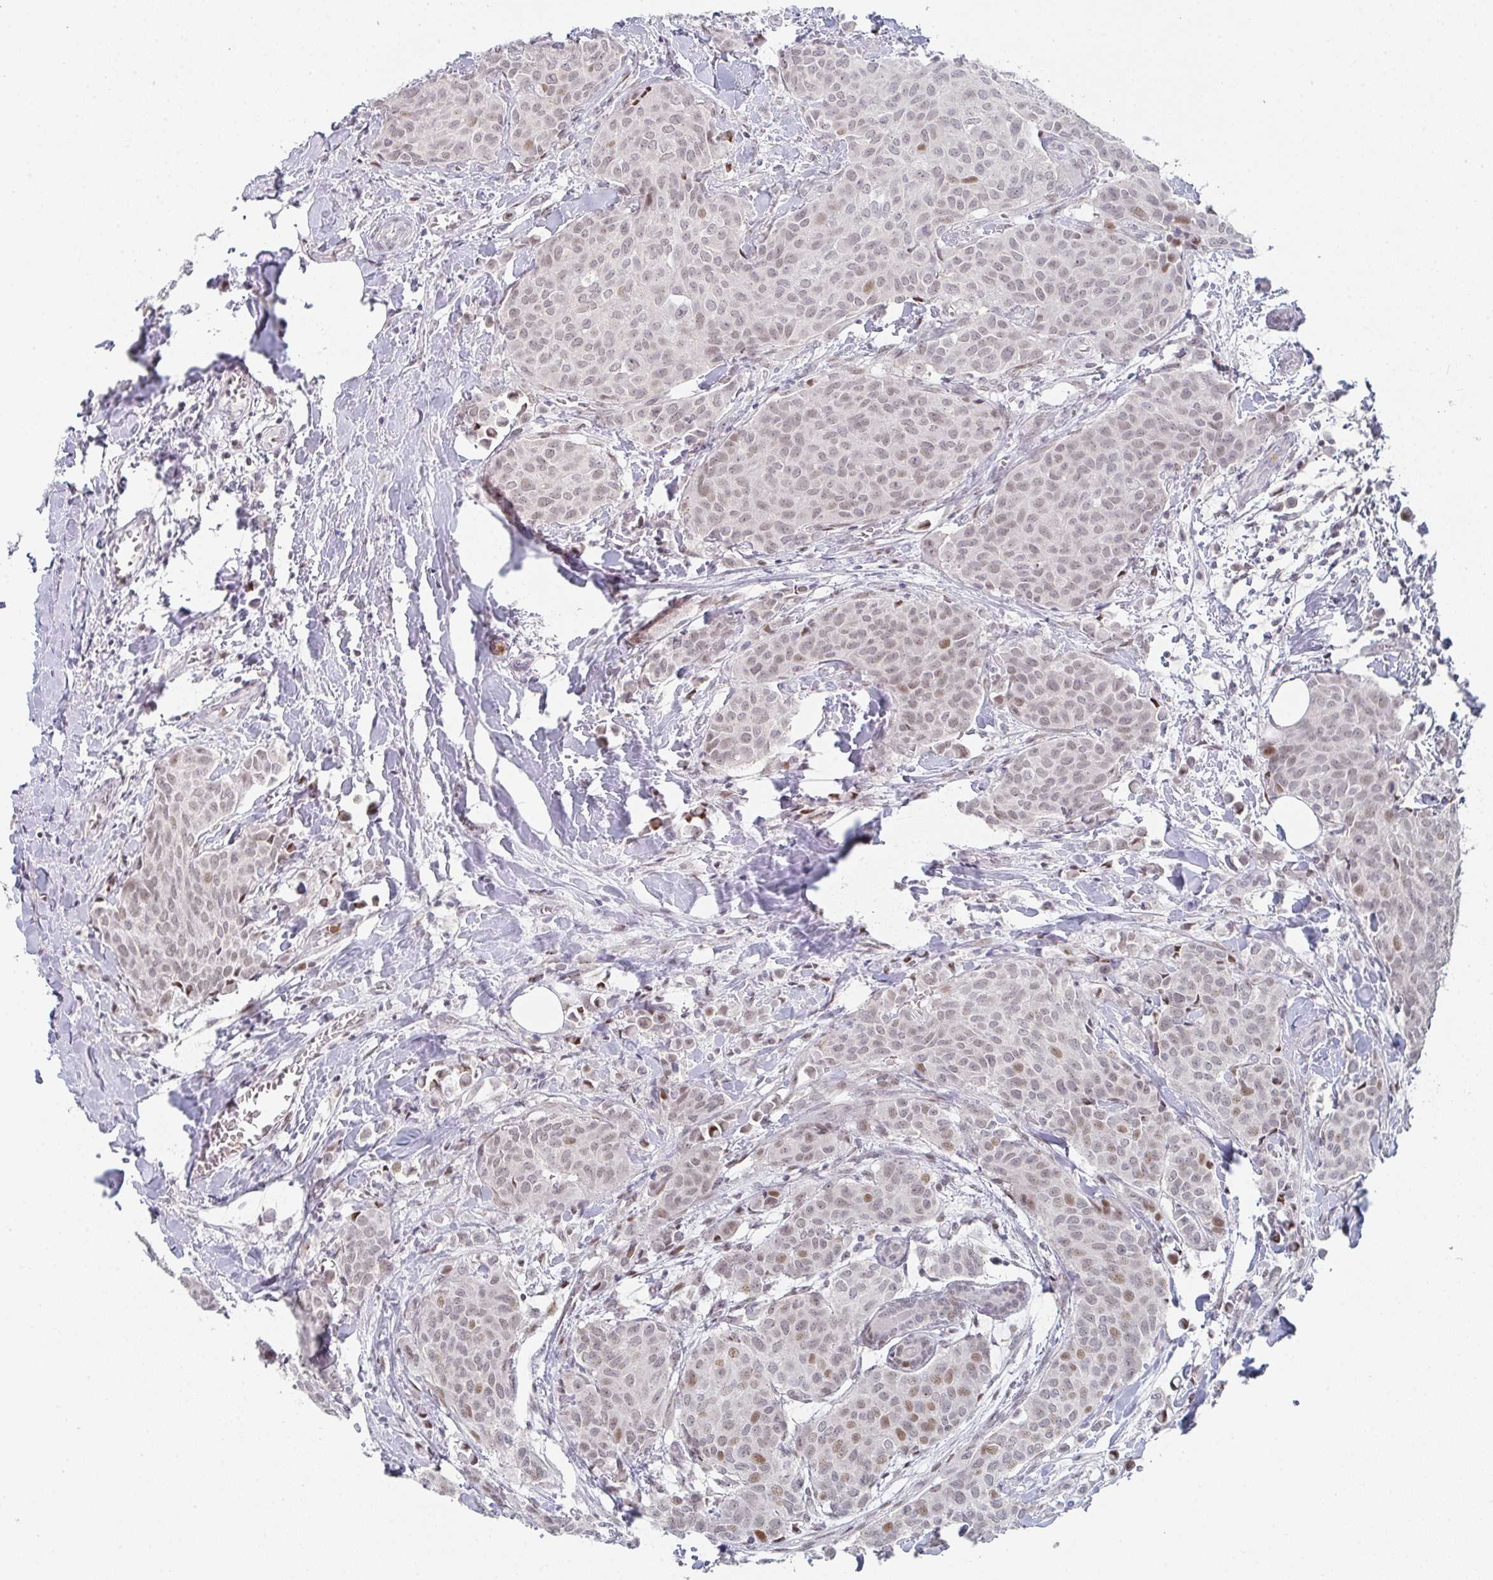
{"staining": {"intensity": "weak", "quantity": ">75%", "location": "nuclear"}, "tissue": "breast cancer", "cell_type": "Tumor cells", "image_type": "cancer", "snomed": [{"axis": "morphology", "description": "Duct carcinoma"}, {"axis": "topography", "description": "Breast"}], "caption": "The immunohistochemical stain labels weak nuclear staining in tumor cells of breast cancer tissue.", "gene": "LIN54", "patient": {"sex": "female", "age": 47}}